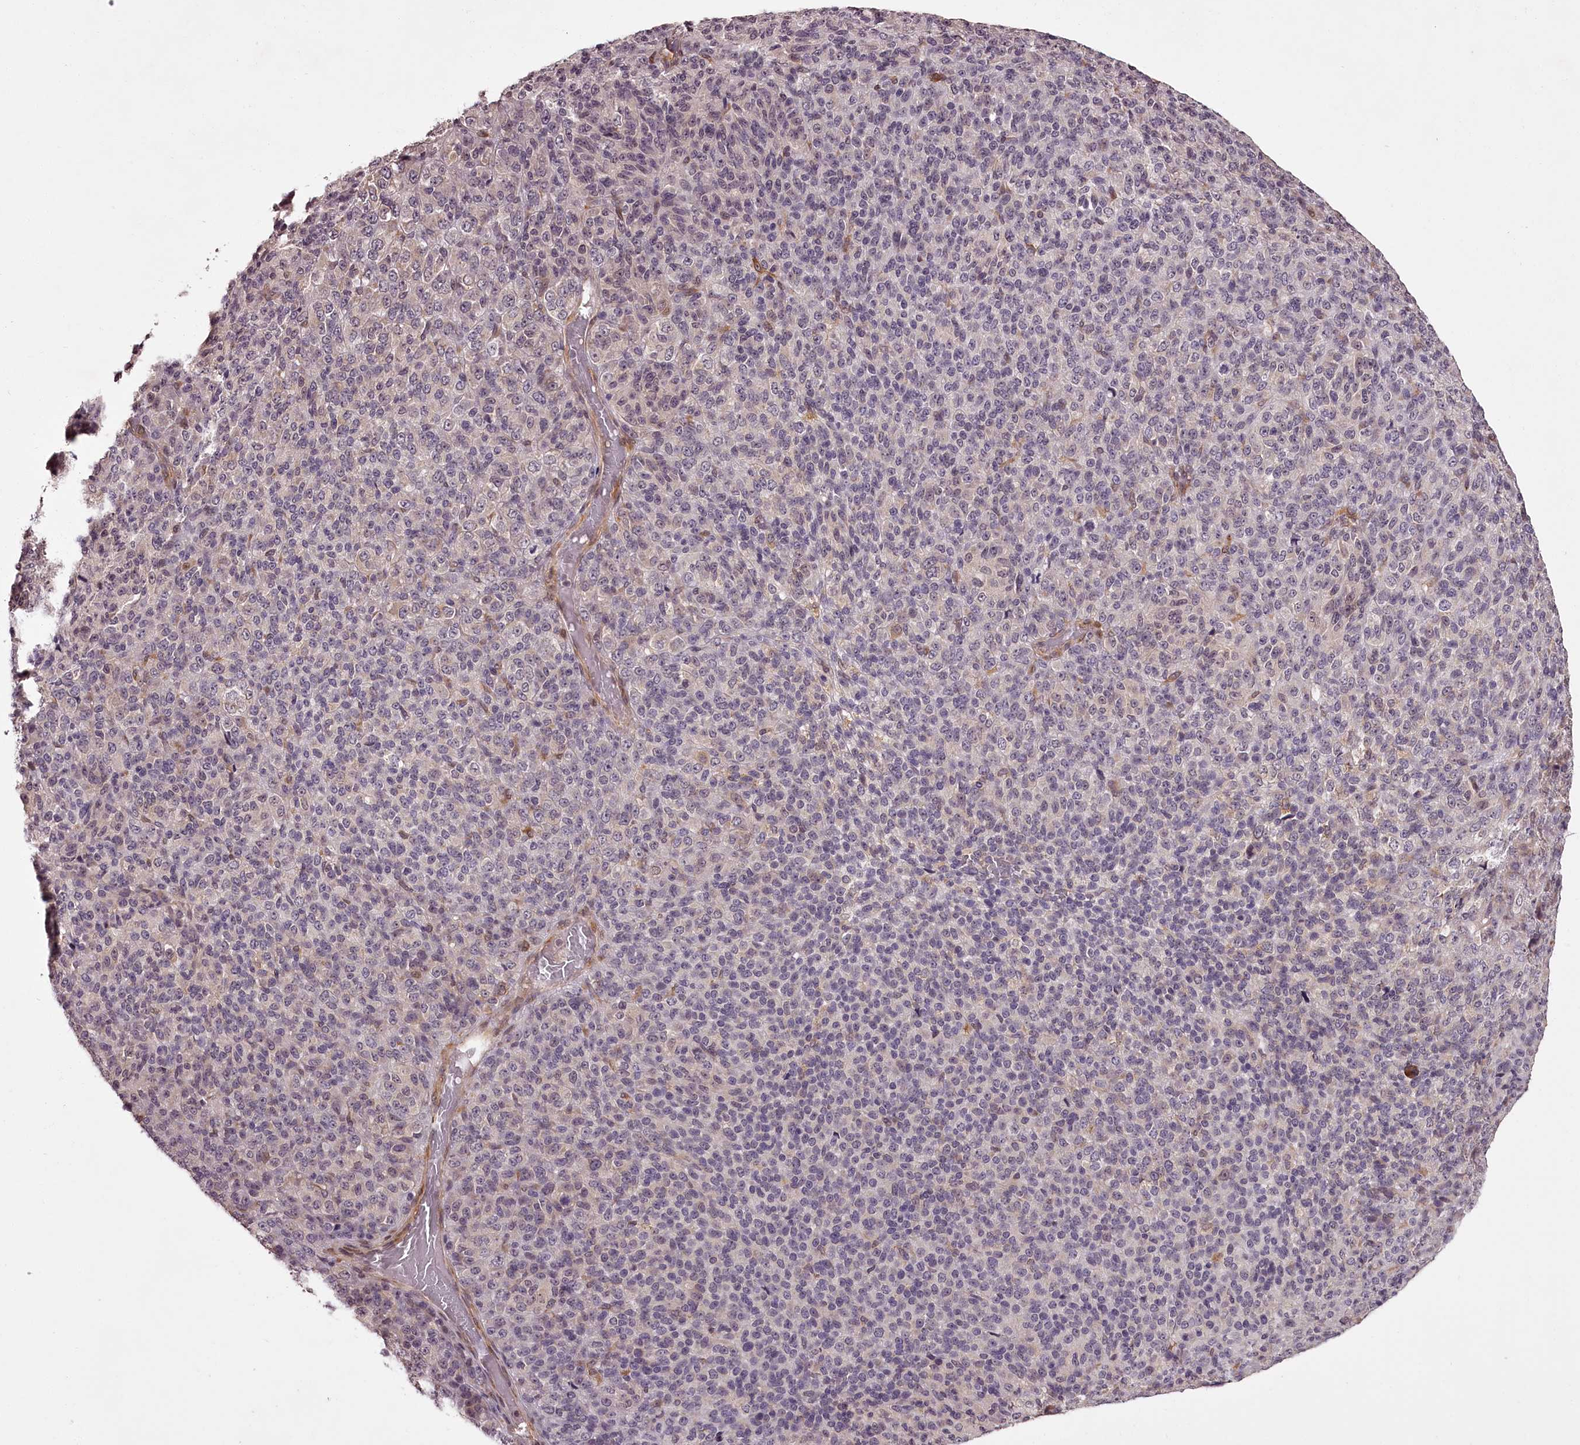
{"staining": {"intensity": "negative", "quantity": "none", "location": "none"}, "tissue": "melanoma", "cell_type": "Tumor cells", "image_type": "cancer", "snomed": [{"axis": "morphology", "description": "Malignant melanoma, Metastatic site"}, {"axis": "topography", "description": "Brain"}], "caption": "Tumor cells are negative for brown protein staining in malignant melanoma (metastatic site).", "gene": "CCDC92", "patient": {"sex": "female", "age": 56}}